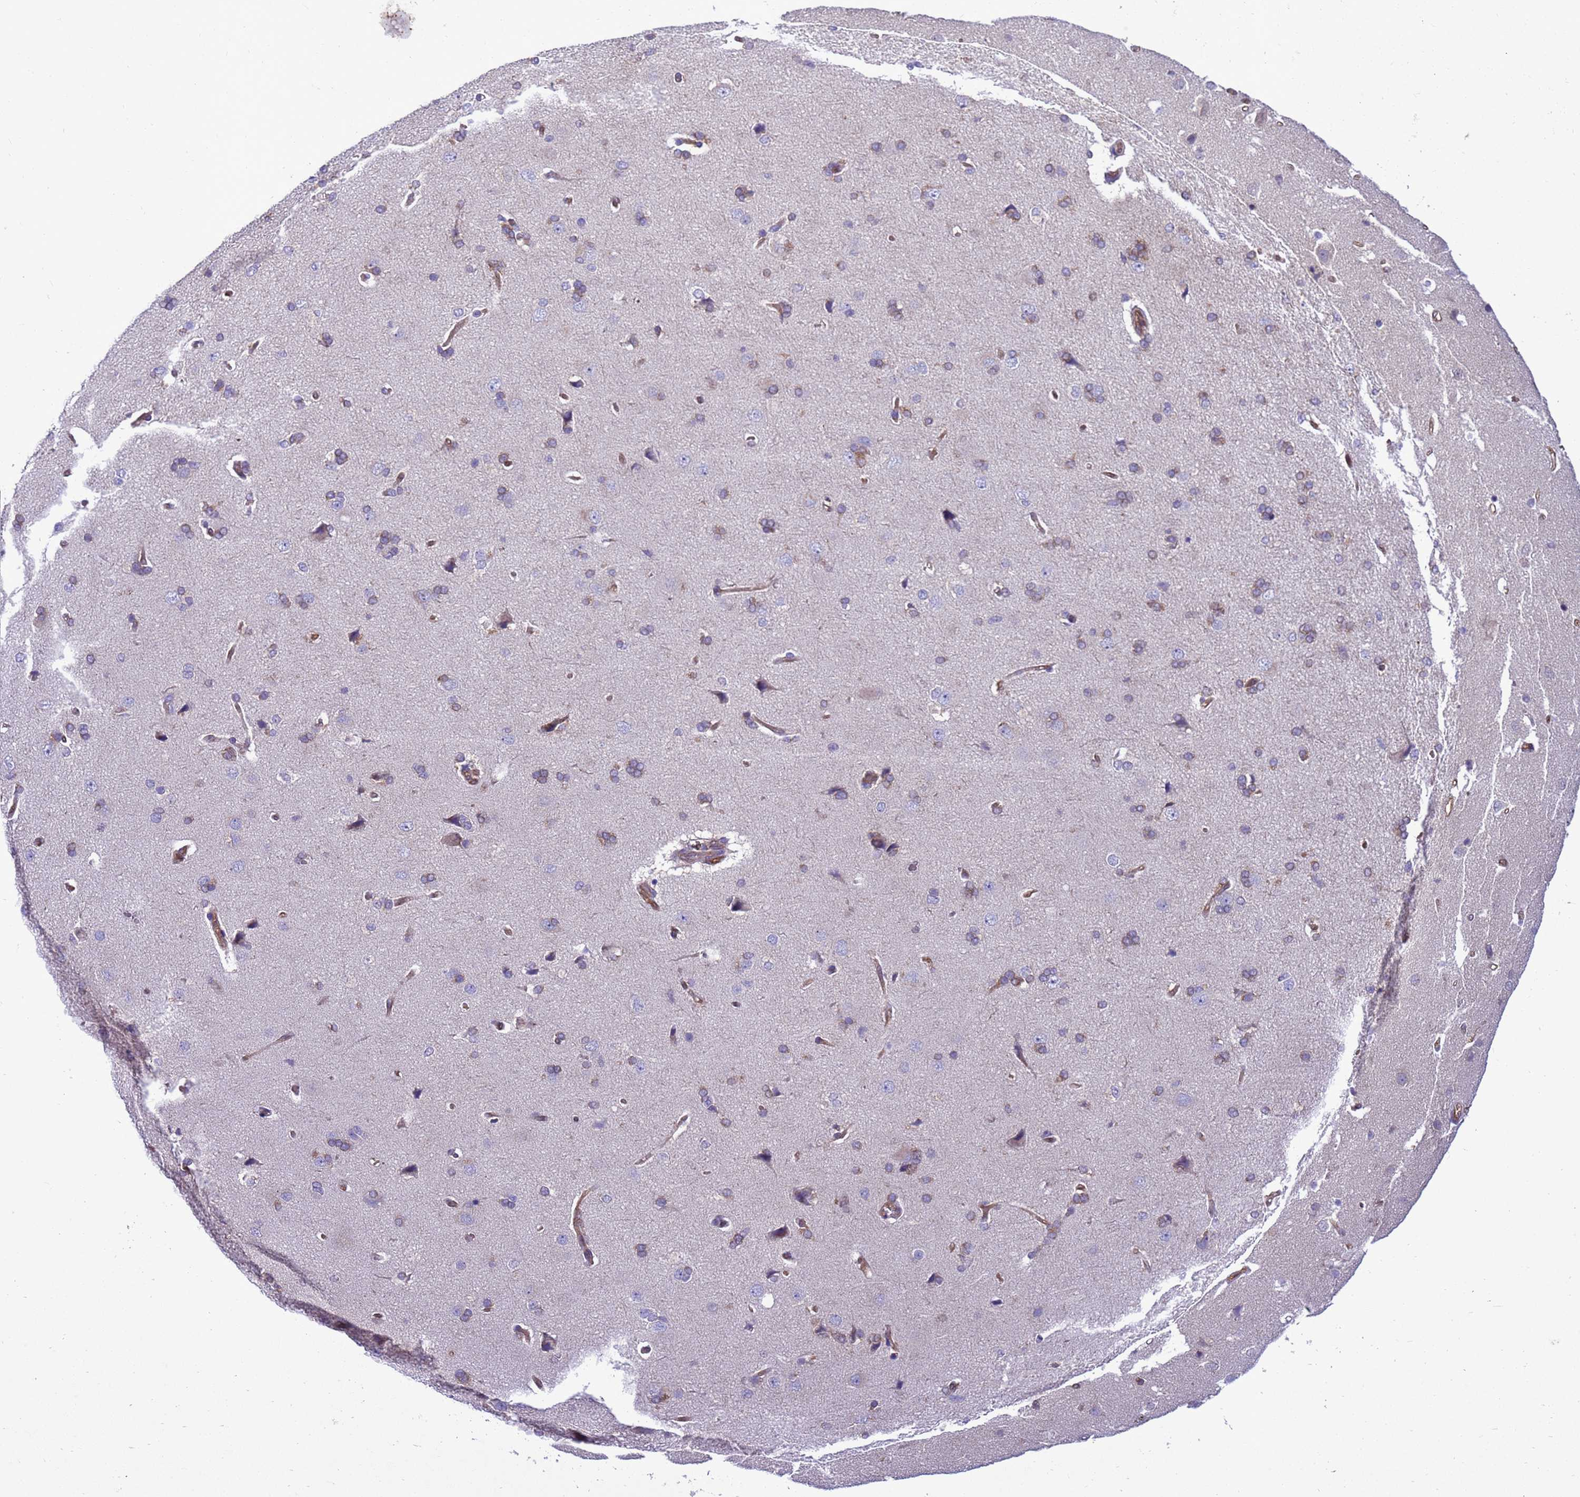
{"staining": {"intensity": "moderate", "quantity": ">75%", "location": "cytoplasmic/membranous"}, "tissue": "cerebral cortex", "cell_type": "Endothelial cells", "image_type": "normal", "snomed": [{"axis": "morphology", "description": "Normal tissue, NOS"}, {"axis": "topography", "description": "Cerebral cortex"}], "caption": "Immunohistochemistry photomicrograph of normal cerebral cortex: human cerebral cortex stained using IHC shows medium levels of moderate protein expression localized specifically in the cytoplasmic/membranous of endothelial cells, appearing as a cytoplasmic/membranous brown color.", "gene": "RABEP2", "patient": {"sex": "male", "age": 62}}